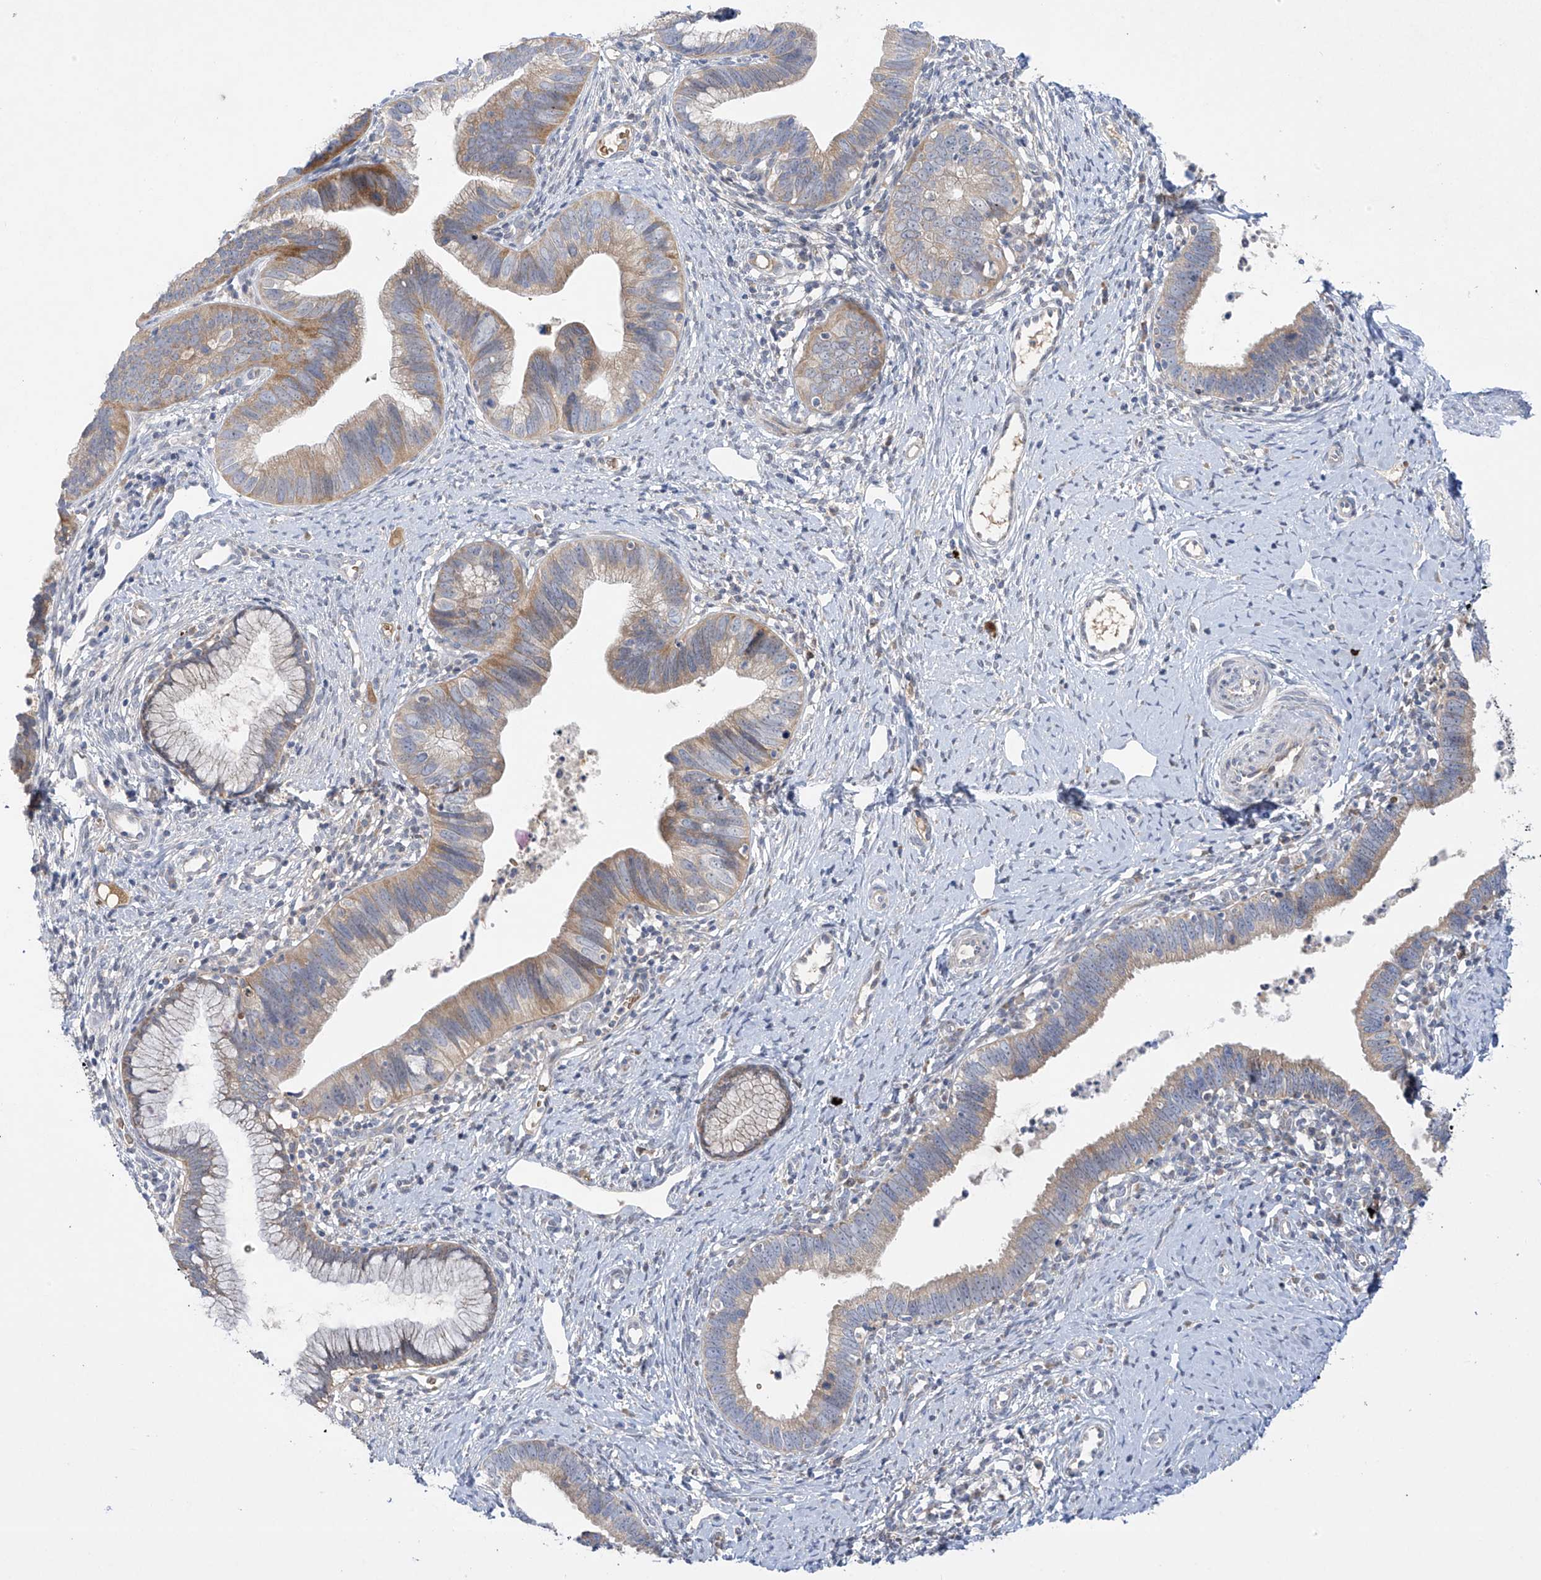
{"staining": {"intensity": "moderate", "quantity": "<25%", "location": "cytoplasmic/membranous"}, "tissue": "cervical cancer", "cell_type": "Tumor cells", "image_type": "cancer", "snomed": [{"axis": "morphology", "description": "Adenocarcinoma, NOS"}, {"axis": "topography", "description": "Cervix"}], "caption": "Cervical adenocarcinoma stained for a protein reveals moderate cytoplasmic/membranous positivity in tumor cells.", "gene": "METTL18", "patient": {"sex": "female", "age": 36}}